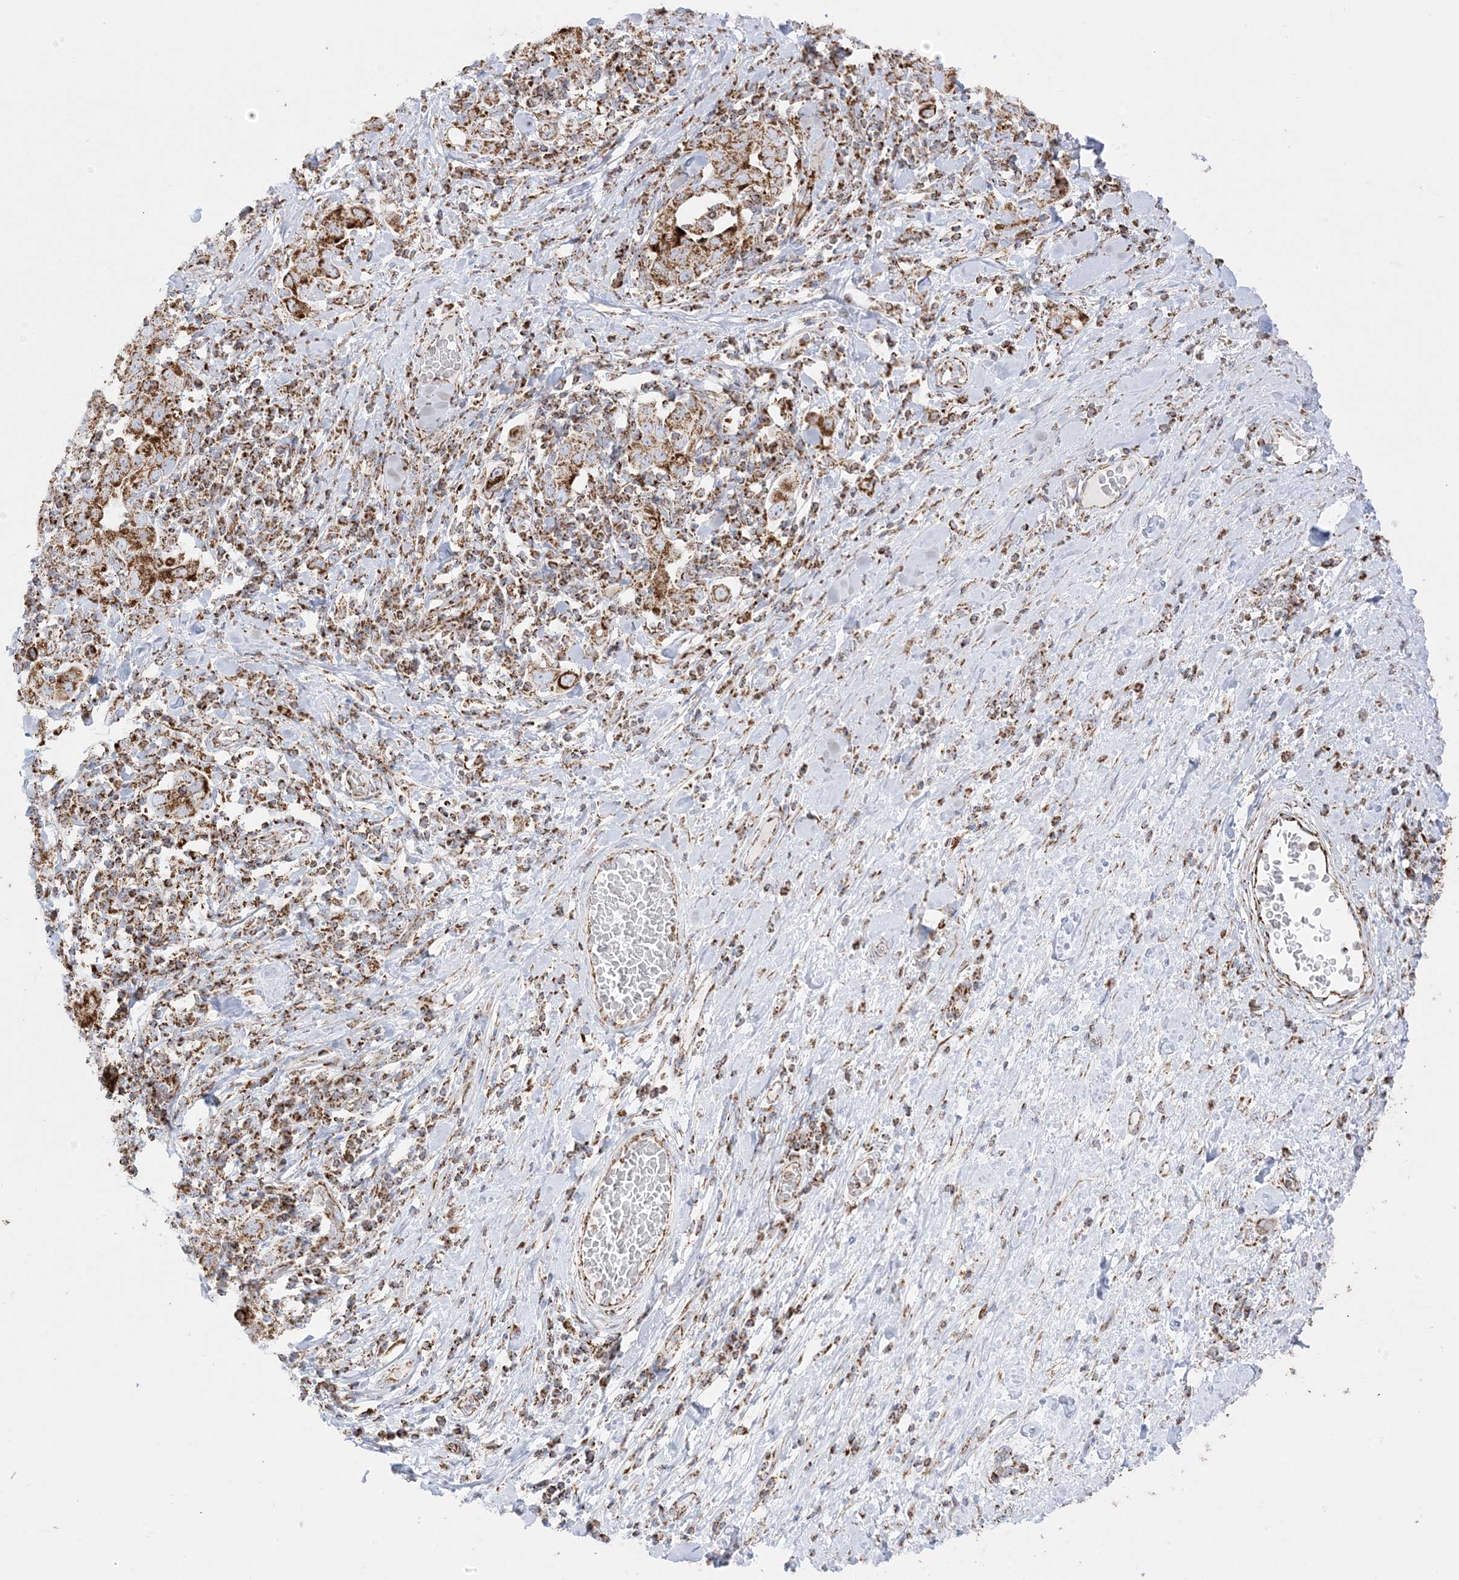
{"staining": {"intensity": "moderate", "quantity": ">75%", "location": "cytoplasmic/membranous"}, "tissue": "stomach cancer", "cell_type": "Tumor cells", "image_type": "cancer", "snomed": [{"axis": "morphology", "description": "Adenocarcinoma, NOS"}, {"axis": "topography", "description": "Stomach, upper"}], "caption": "Brown immunohistochemical staining in human stomach cancer (adenocarcinoma) displays moderate cytoplasmic/membranous positivity in about >75% of tumor cells.", "gene": "MRPS36", "patient": {"sex": "male", "age": 62}}